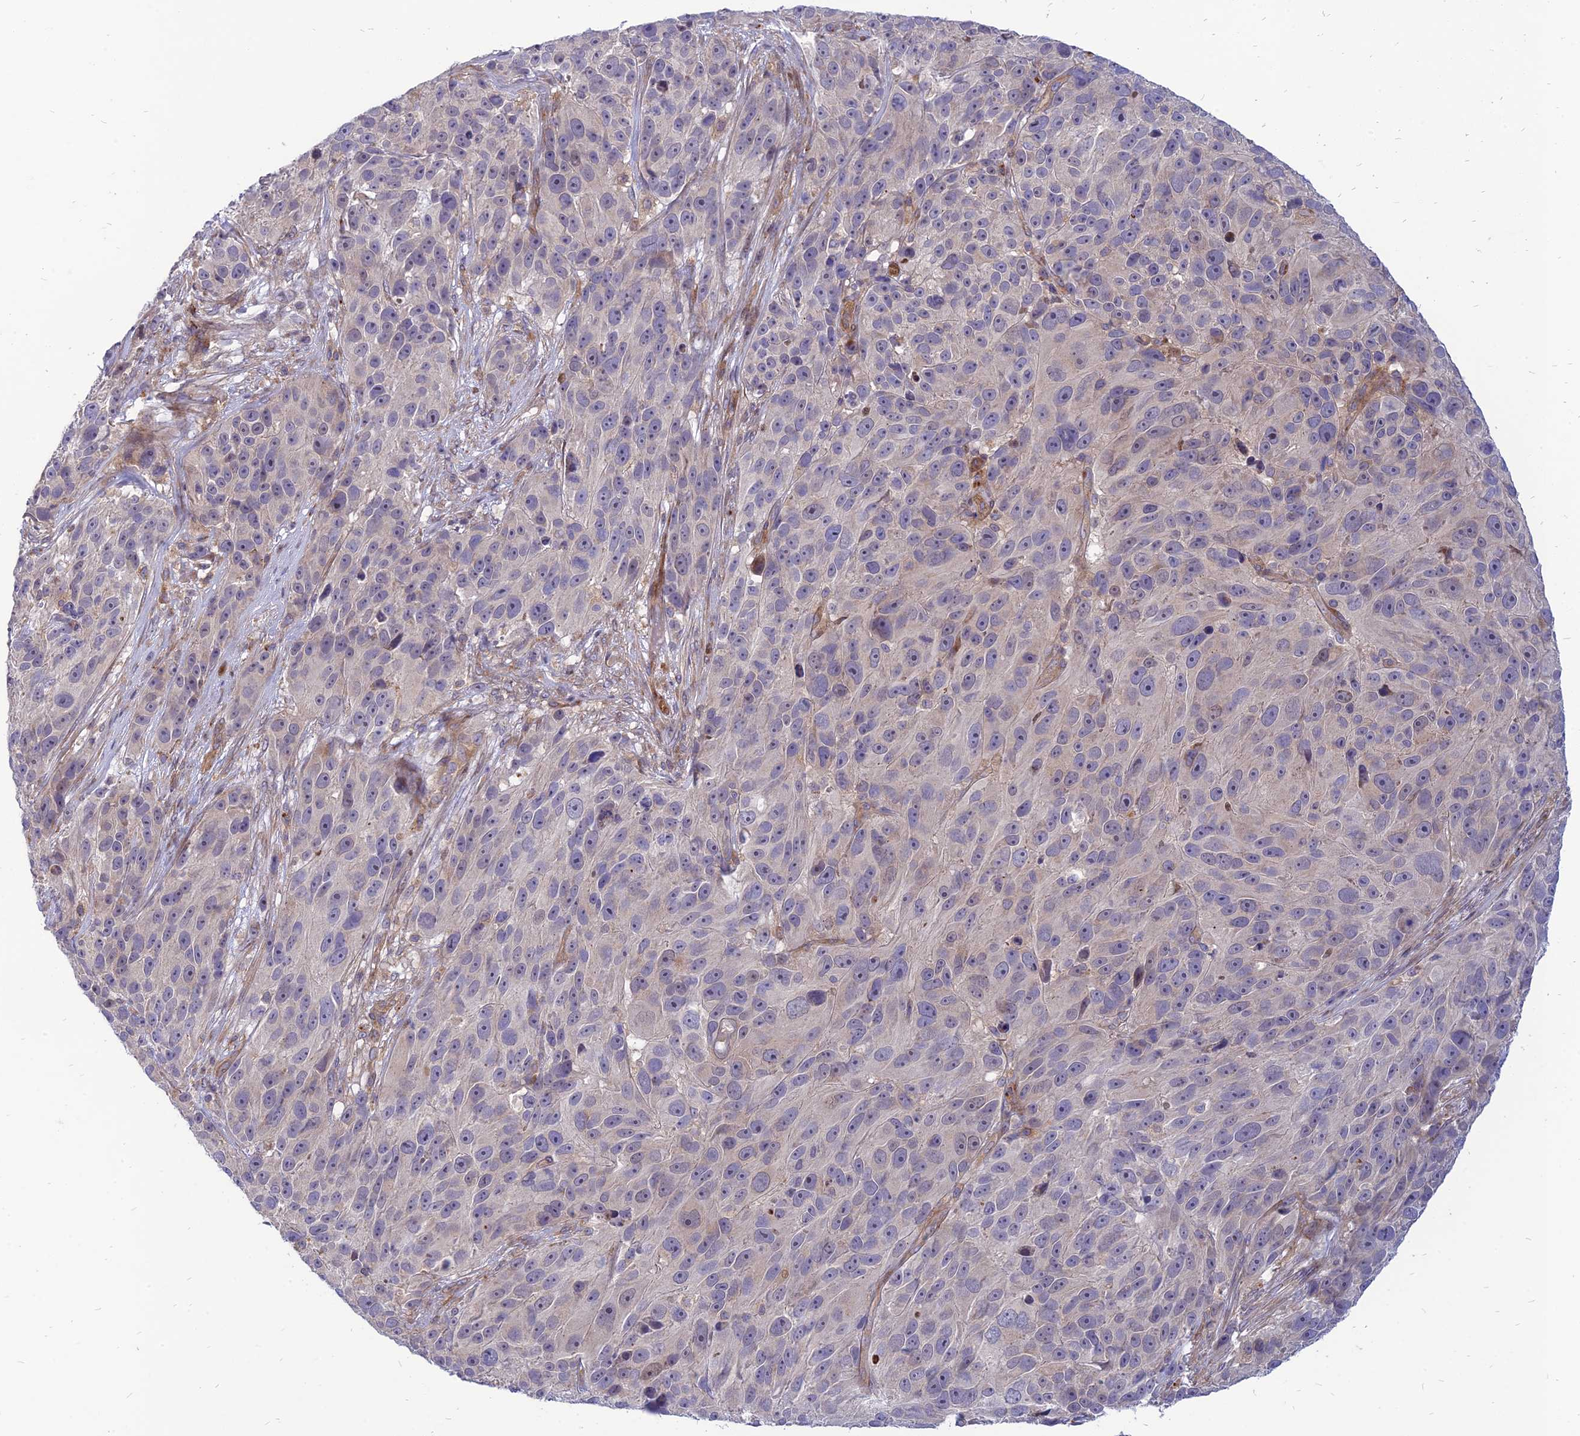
{"staining": {"intensity": "negative", "quantity": "none", "location": "none"}, "tissue": "melanoma", "cell_type": "Tumor cells", "image_type": "cancer", "snomed": [{"axis": "morphology", "description": "Malignant melanoma, NOS"}, {"axis": "topography", "description": "Skin"}], "caption": "Photomicrograph shows no protein positivity in tumor cells of melanoma tissue.", "gene": "PHKA2", "patient": {"sex": "male", "age": 84}}